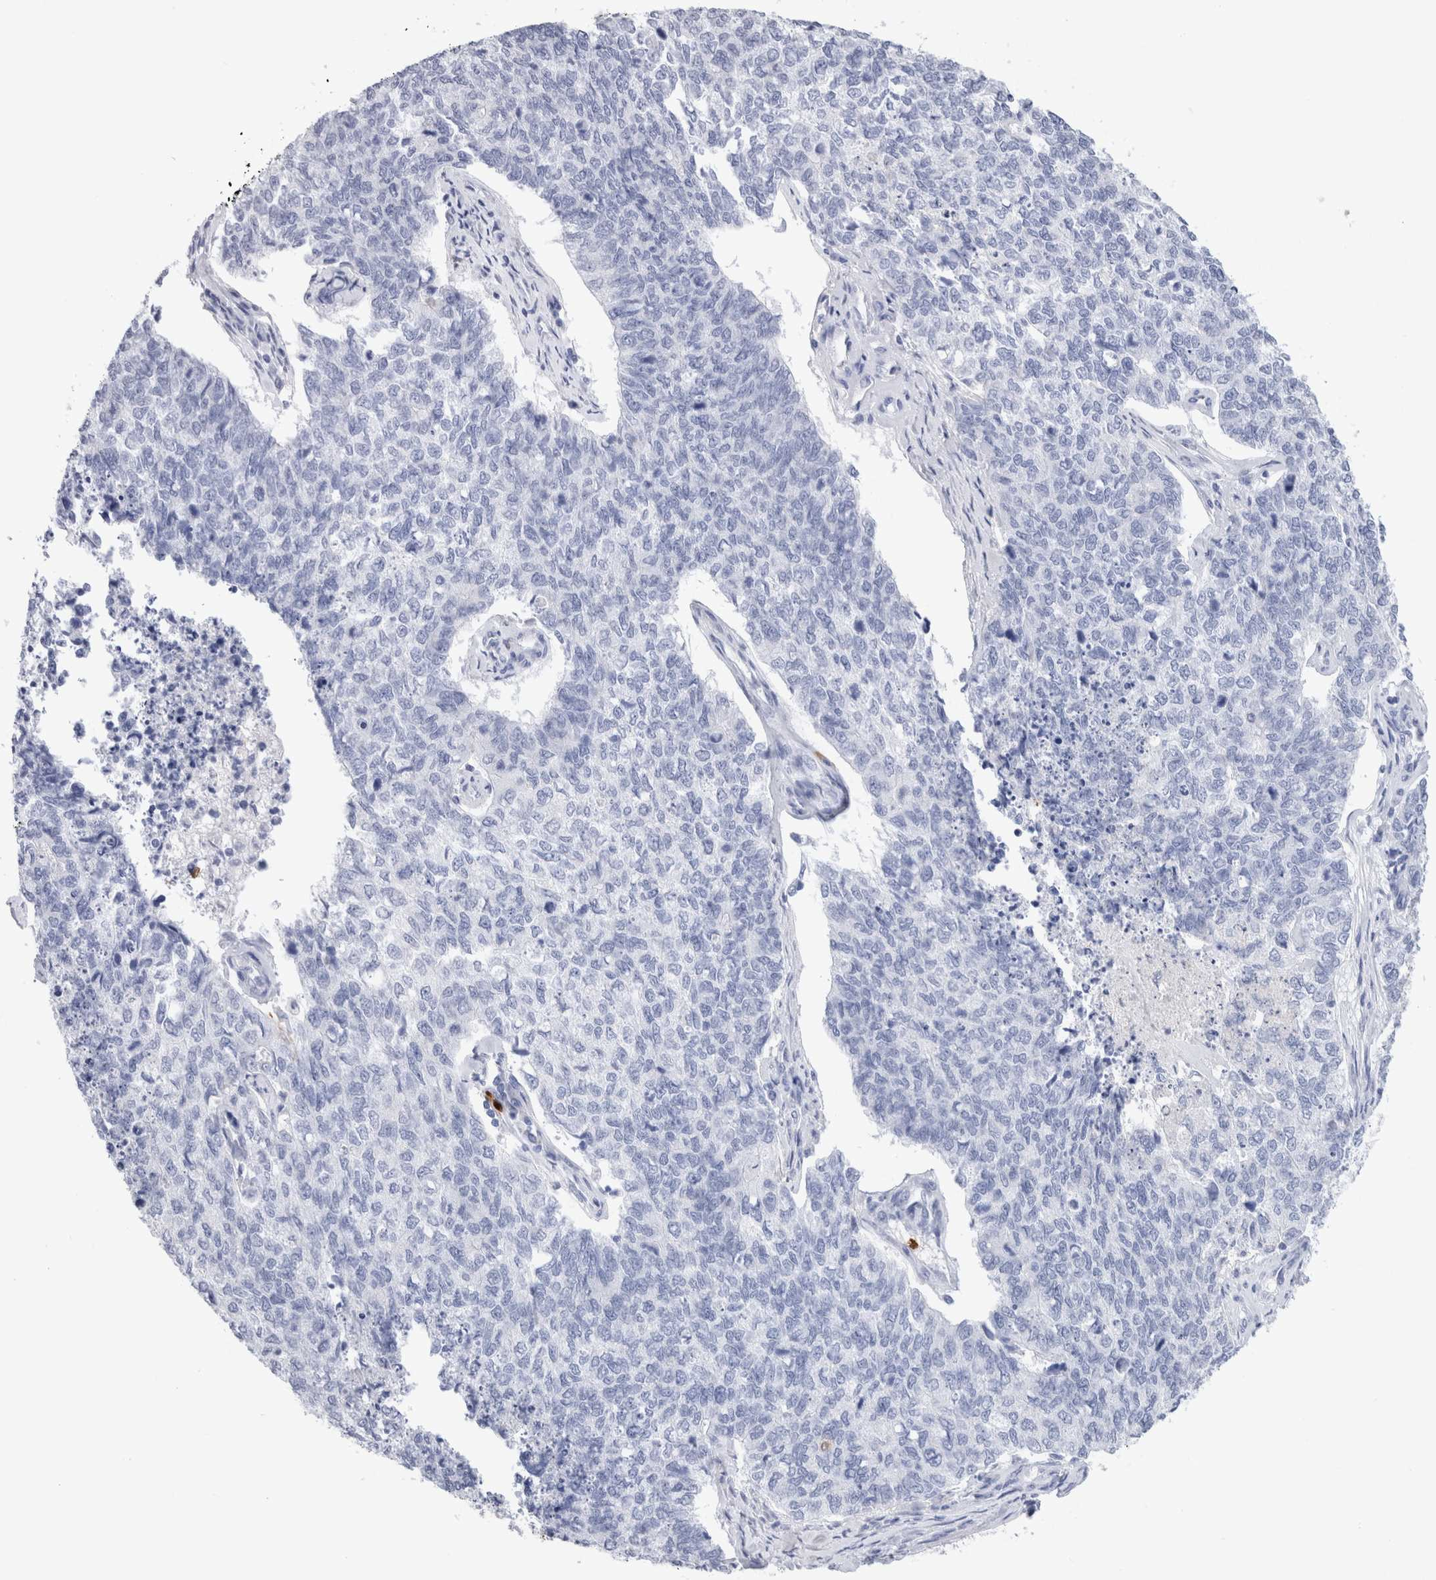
{"staining": {"intensity": "negative", "quantity": "none", "location": "none"}, "tissue": "cervical cancer", "cell_type": "Tumor cells", "image_type": "cancer", "snomed": [{"axis": "morphology", "description": "Squamous cell carcinoma, NOS"}, {"axis": "topography", "description": "Cervix"}], "caption": "IHC micrograph of neoplastic tissue: cervical cancer (squamous cell carcinoma) stained with DAB displays no significant protein expression in tumor cells.", "gene": "SLC10A5", "patient": {"sex": "female", "age": 63}}